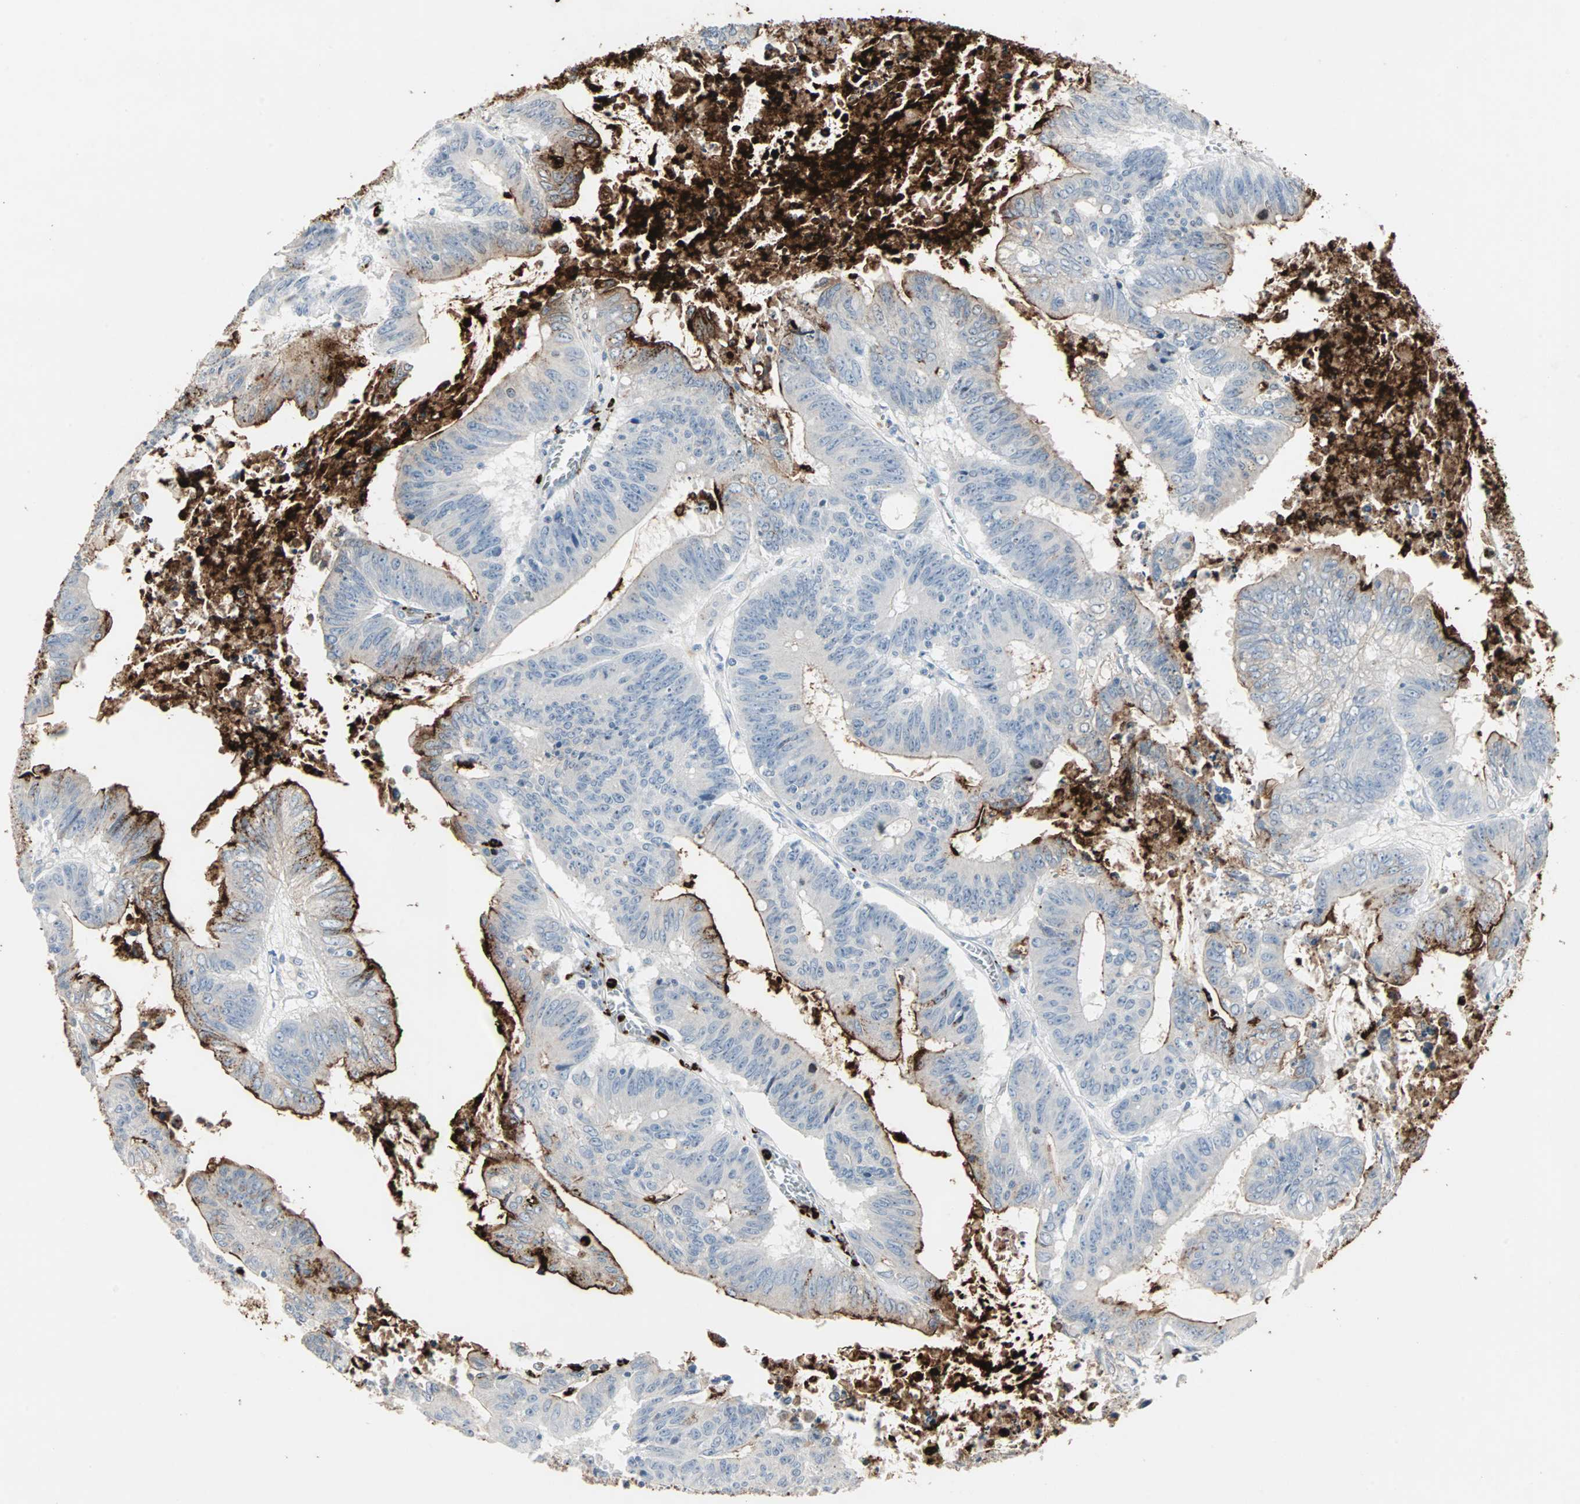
{"staining": {"intensity": "strong", "quantity": "25%-75%", "location": "cytoplasmic/membranous"}, "tissue": "colorectal cancer", "cell_type": "Tumor cells", "image_type": "cancer", "snomed": [{"axis": "morphology", "description": "Adenocarcinoma, NOS"}, {"axis": "topography", "description": "Colon"}], "caption": "Strong cytoplasmic/membranous expression for a protein is appreciated in about 25%-75% of tumor cells of colorectal cancer (adenocarcinoma) using immunohistochemistry.", "gene": "CEACAM6", "patient": {"sex": "male", "age": 45}}